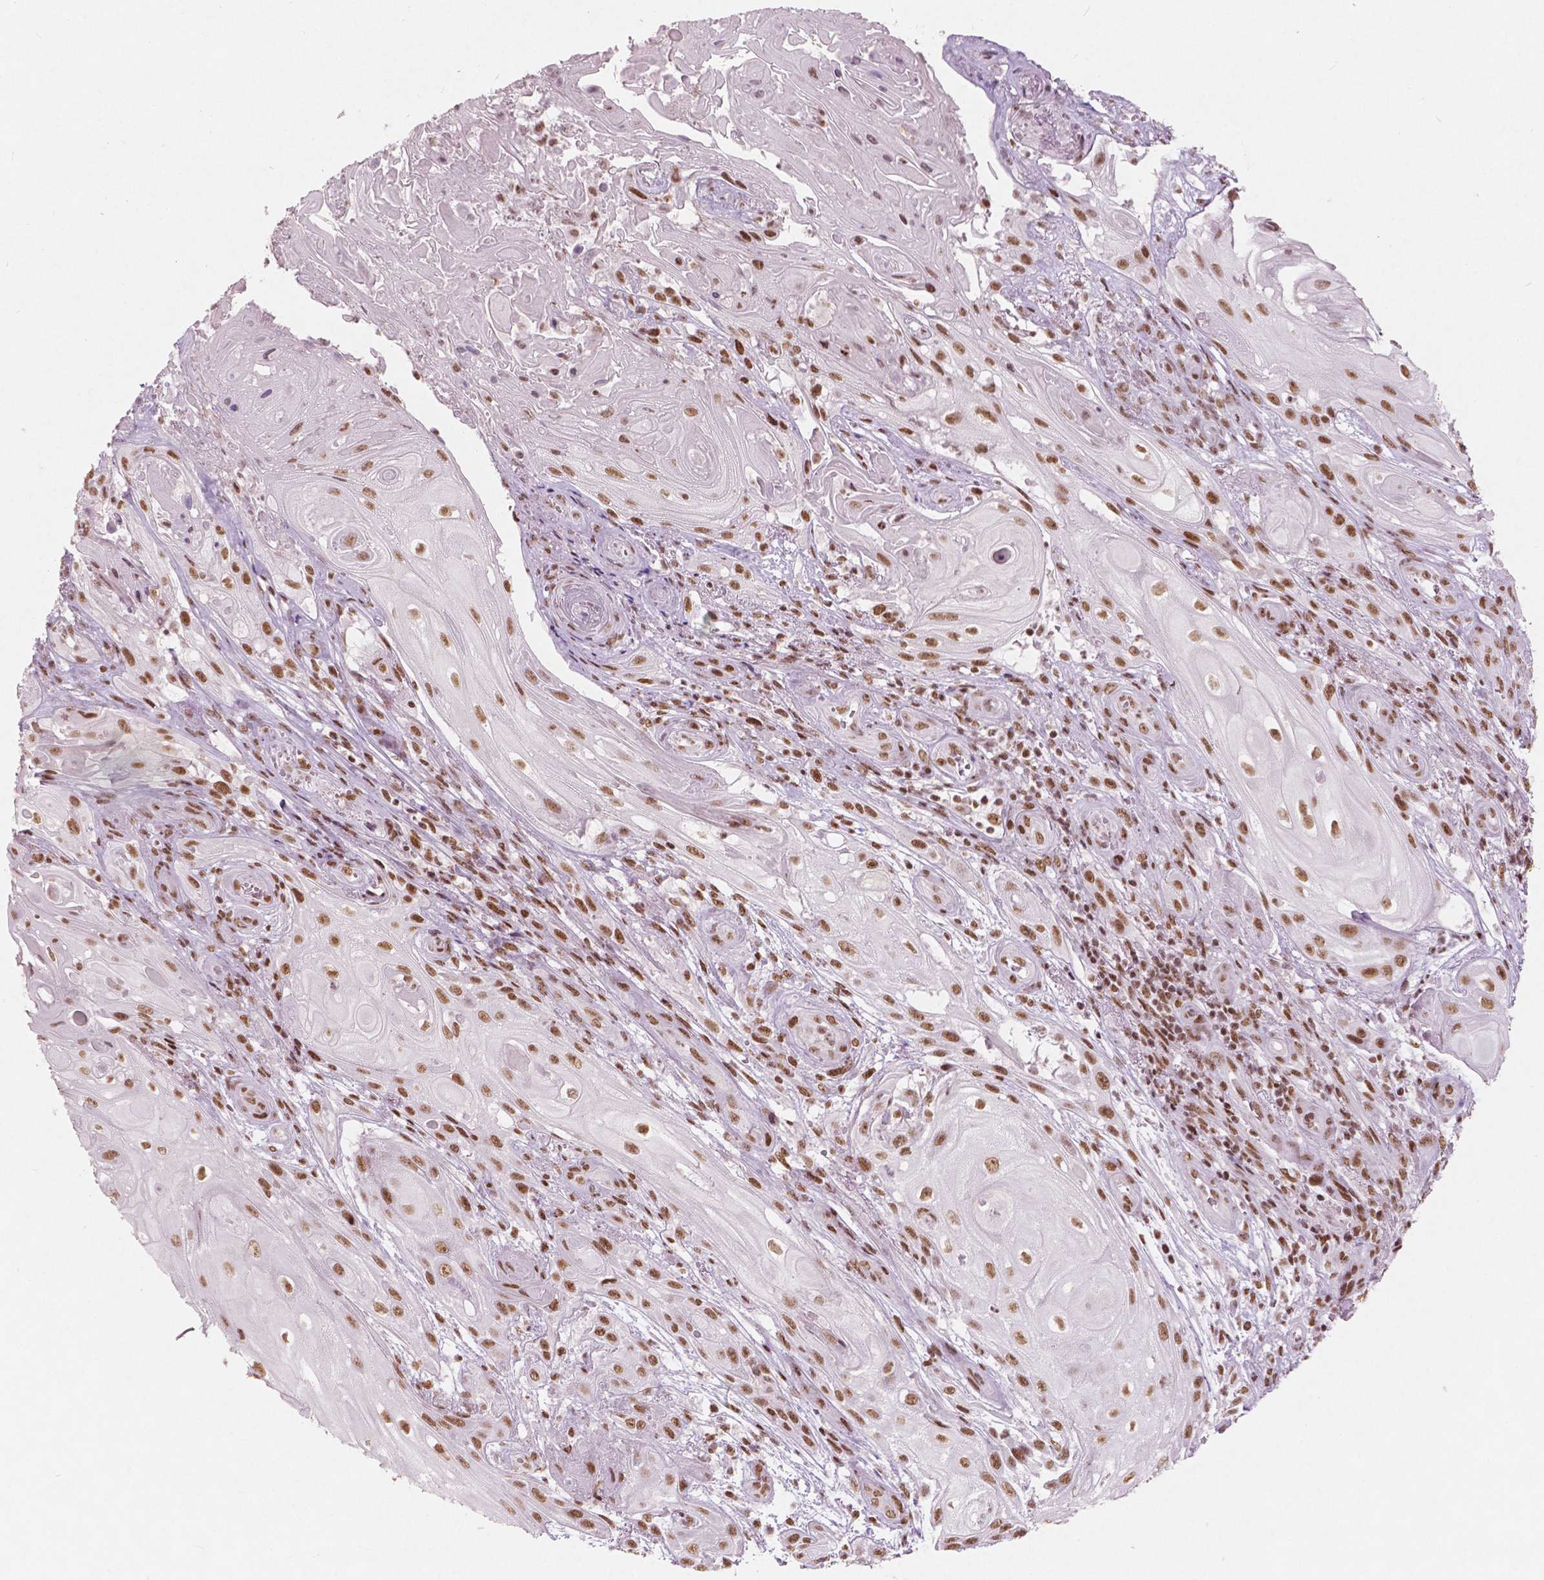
{"staining": {"intensity": "moderate", "quantity": ">75%", "location": "nuclear"}, "tissue": "skin cancer", "cell_type": "Tumor cells", "image_type": "cancer", "snomed": [{"axis": "morphology", "description": "Squamous cell carcinoma, NOS"}, {"axis": "topography", "description": "Skin"}], "caption": "Immunohistochemistry (IHC) of skin cancer demonstrates medium levels of moderate nuclear expression in approximately >75% of tumor cells.", "gene": "BRD4", "patient": {"sex": "male", "age": 62}}